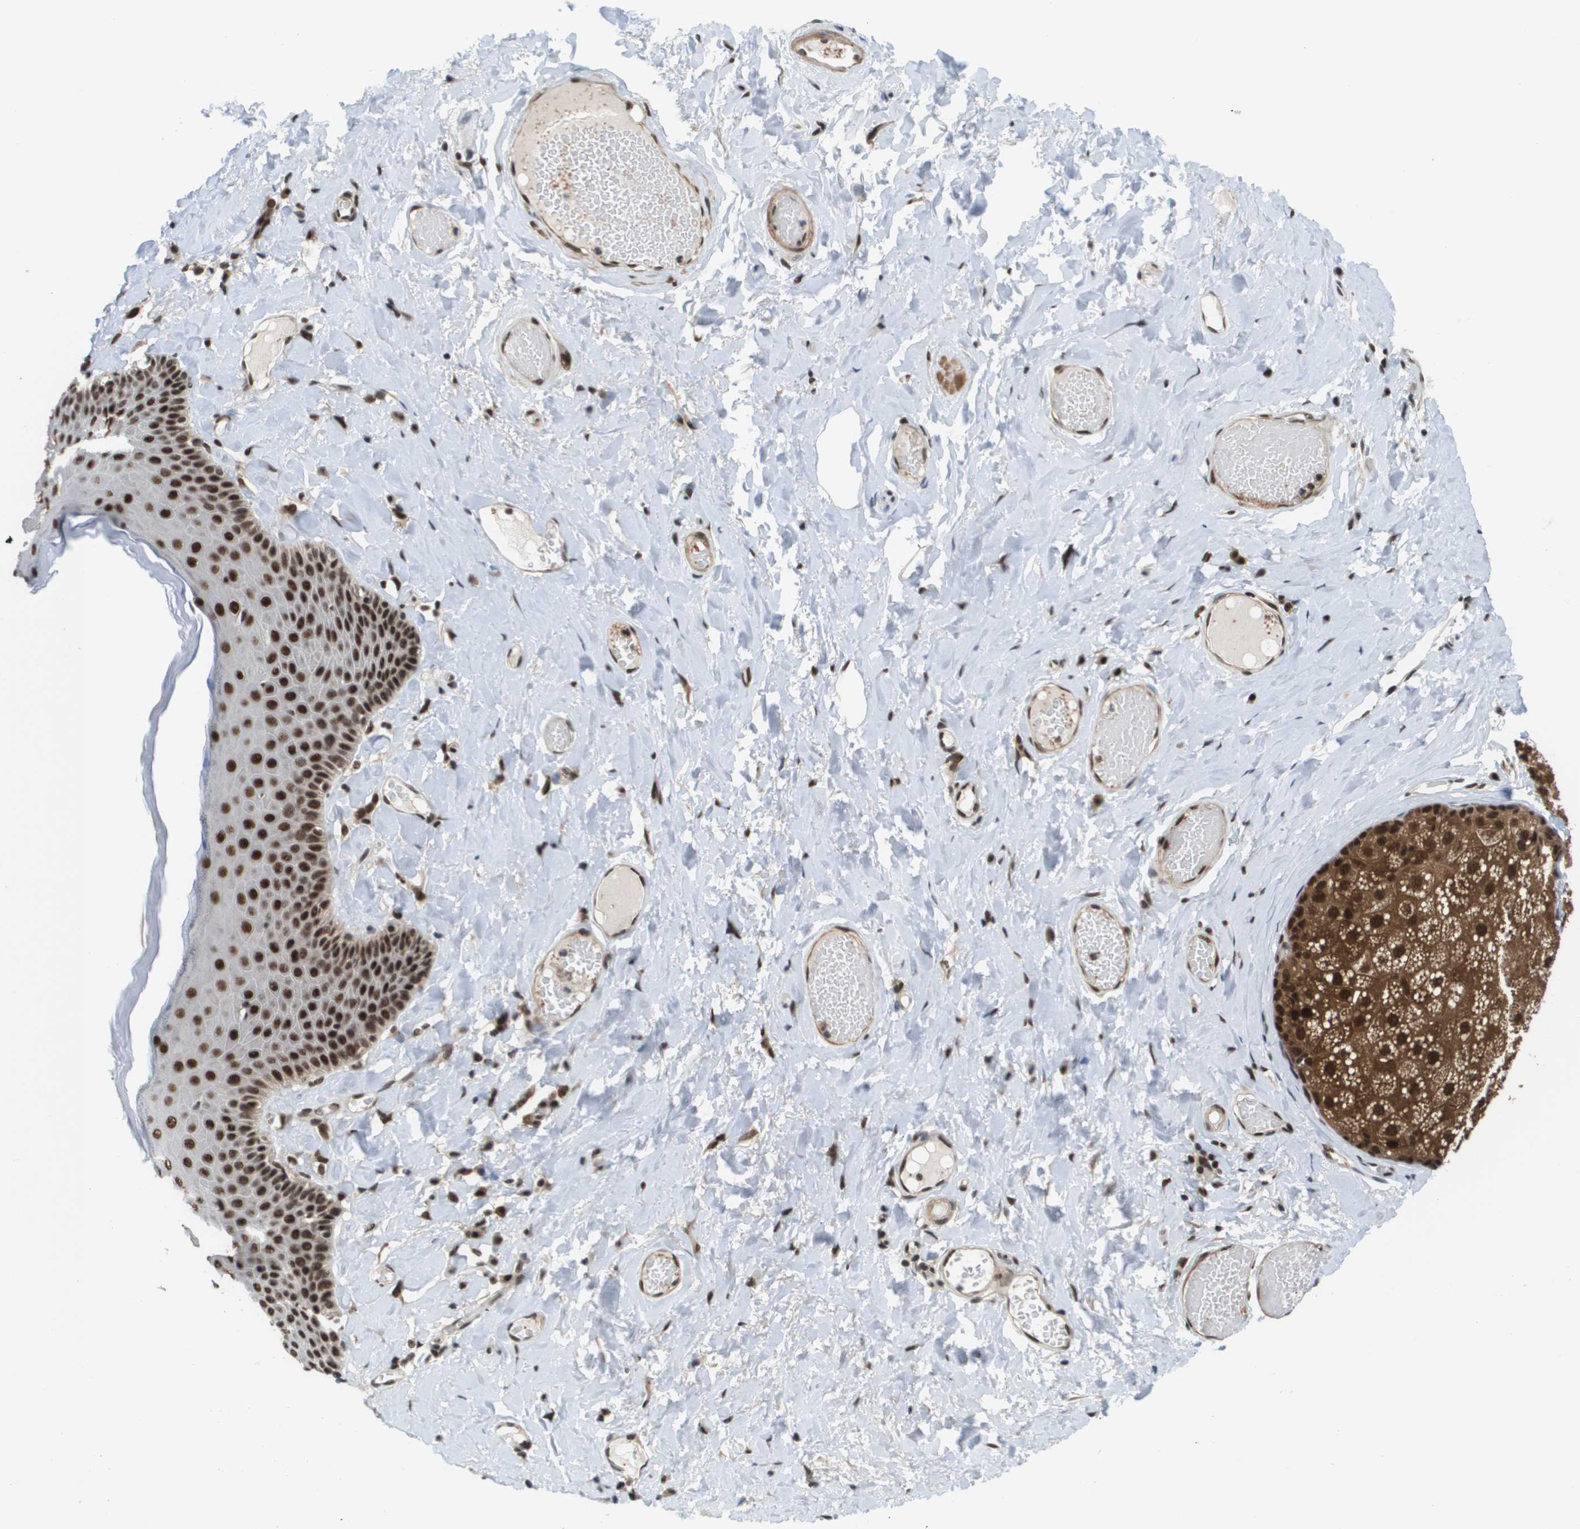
{"staining": {"intensity": "strong", "quantity": ">75%", "location": "nuclear"}, "tissue": "skin", "cell_type": "Epidermal cells", "image_type": "normal", "snomed": [{"axis": "morphology", "description": "Normal tissue, NOS"}, {"axis": "topography", "description": "Anal"}], "caption": "Immunohistochemical staining of unremarkable human skin shows >75% levels of strong nuclear protein staining in approximately >75% of epidermal cells. (IHC, brightfield microscopy, high magnification).", "gene": "PRCC", "patient": {"sex": "male", "age": 69}}